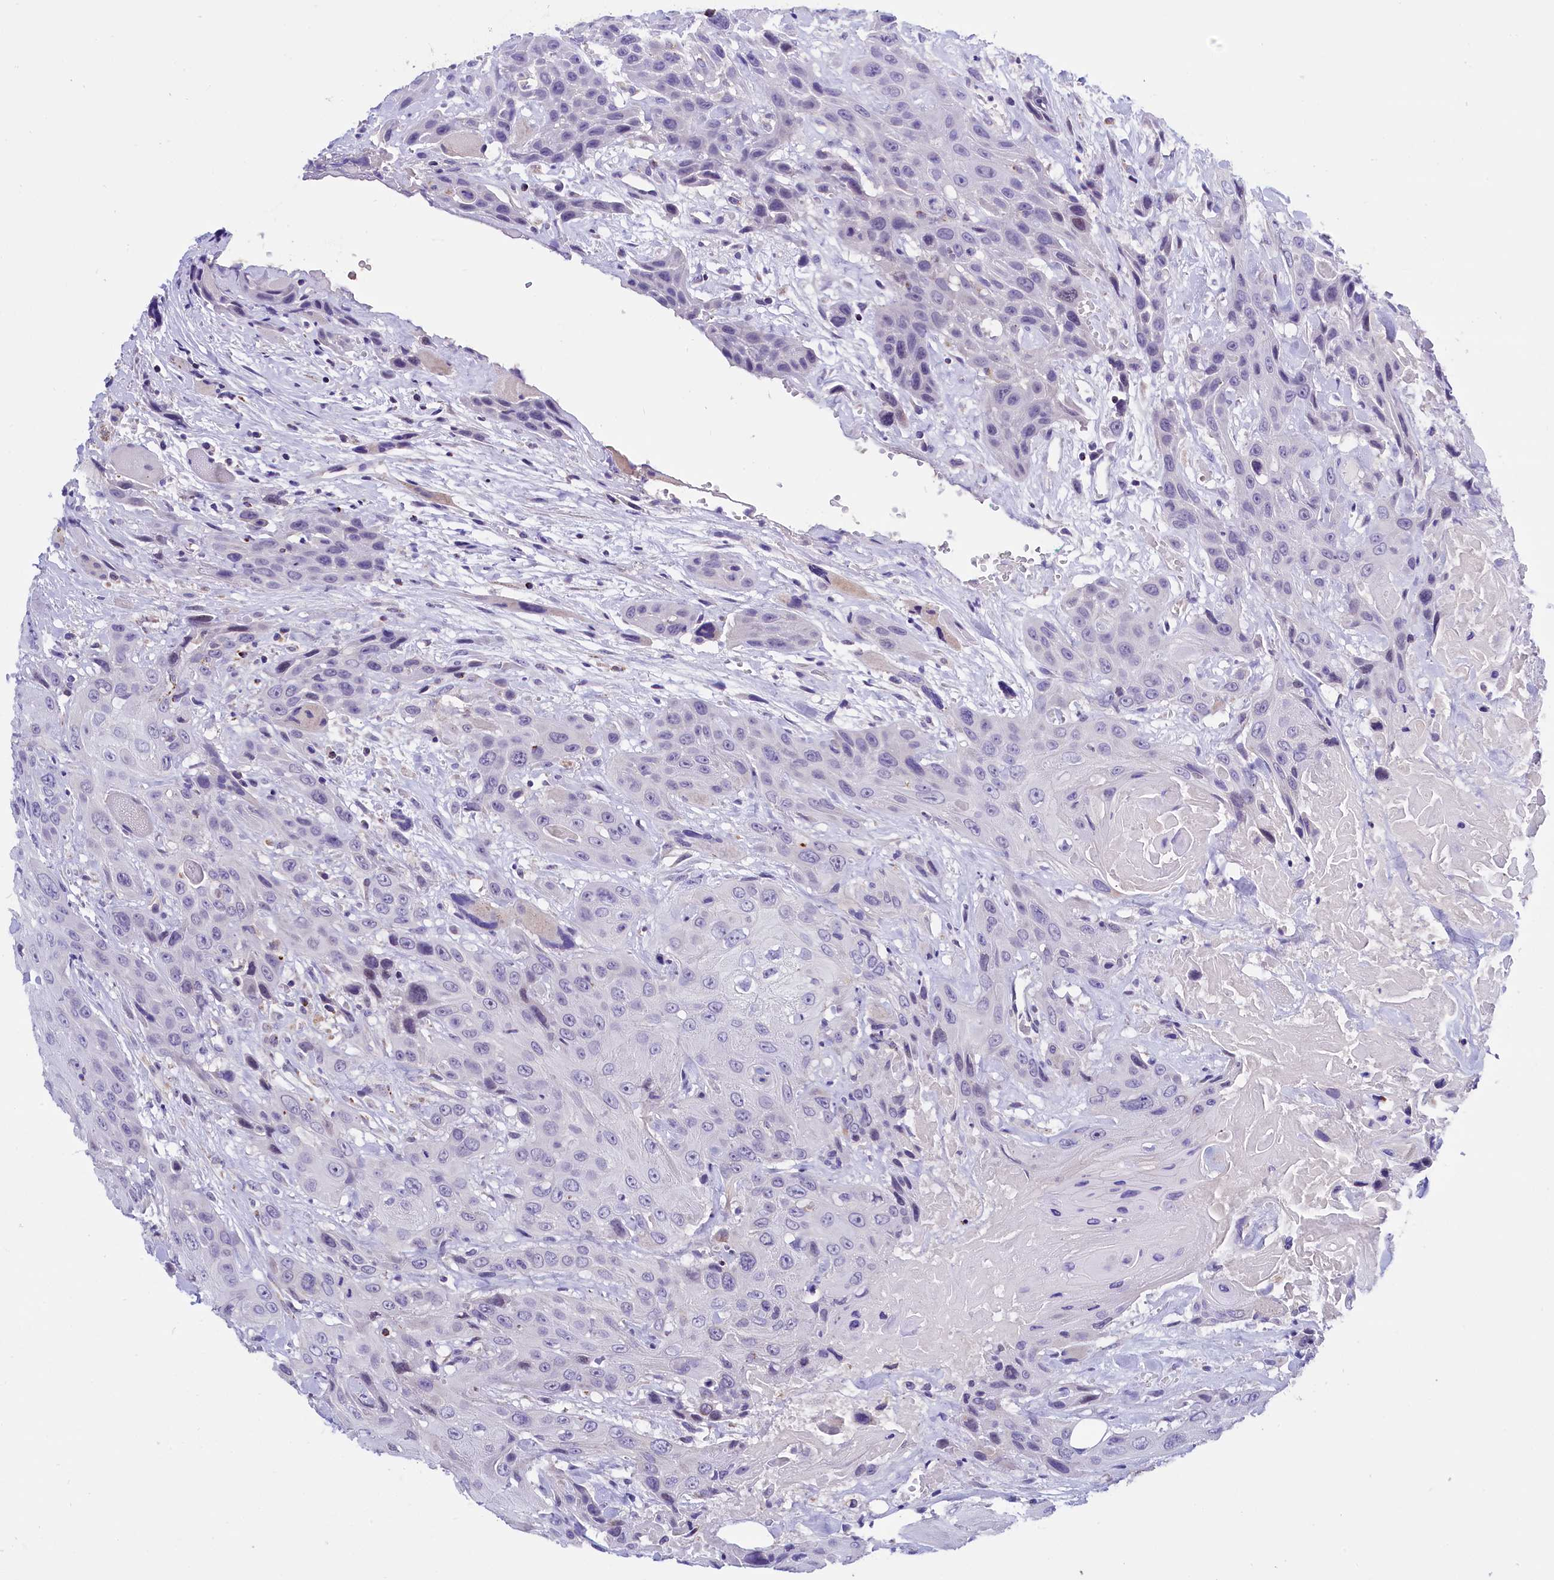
{"staining": {"intensity": "negative", "quantity": "none", "location": "none"}, "tissue": "head and neck cancer", "cell_type": "Tumor cells", "image_type": "cancer", "snomed": [{"axis": "morphology", "description": "Squamous cell carcinoma, NOS"}, {"axis": "topography", "description": "Head-Neck"}], "caption": "The micrograph shows no staining of tumor cells in head and neck cancer. (DAB (3,3'-diaminobenzidine) immunohistochemistry with hematoxylin counter stain).", "gene": "ABAT", "patient": {"sex": "male", "age": 81}}